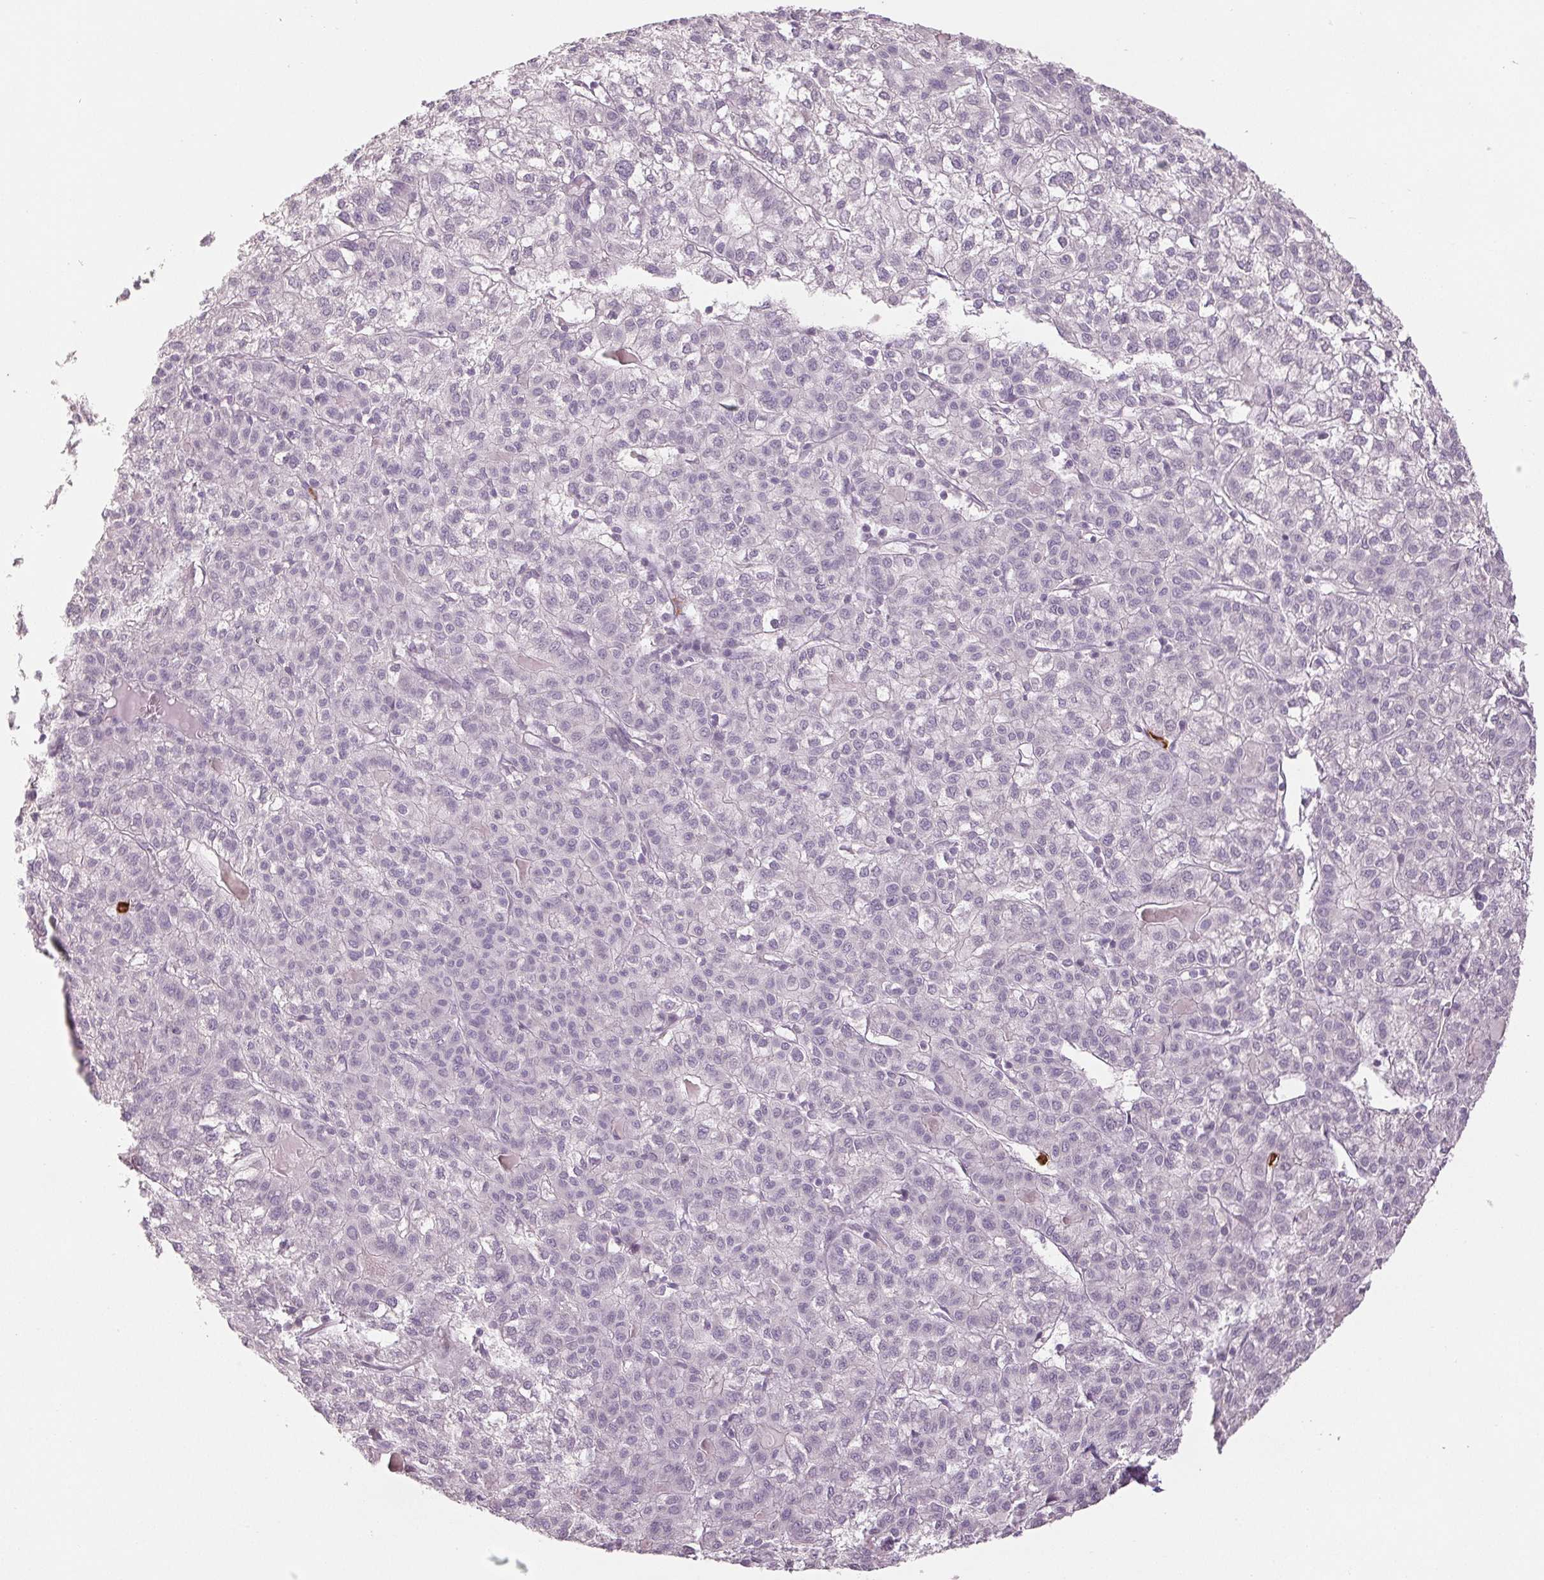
{"staining": {"intensity": "negative", "quantity": "none", "location": "none"}, "tissue": "liver cancer", "cell_type": "Tumor cells", "image_type": "cancer", "snomed": [{"axis": "morphology", "description": "Carcinoma, Hepatocellular, NOS"}, {"axis": "topography", "description": "Liver"}], "caption": "There is no significant staining in tumor cells of liver cancer (hepatocellular carcinoma). (IHC, brightfield microscopy, high magnification).", "gene": "LTF", "patient": {"sex": "female", "age": 43}}